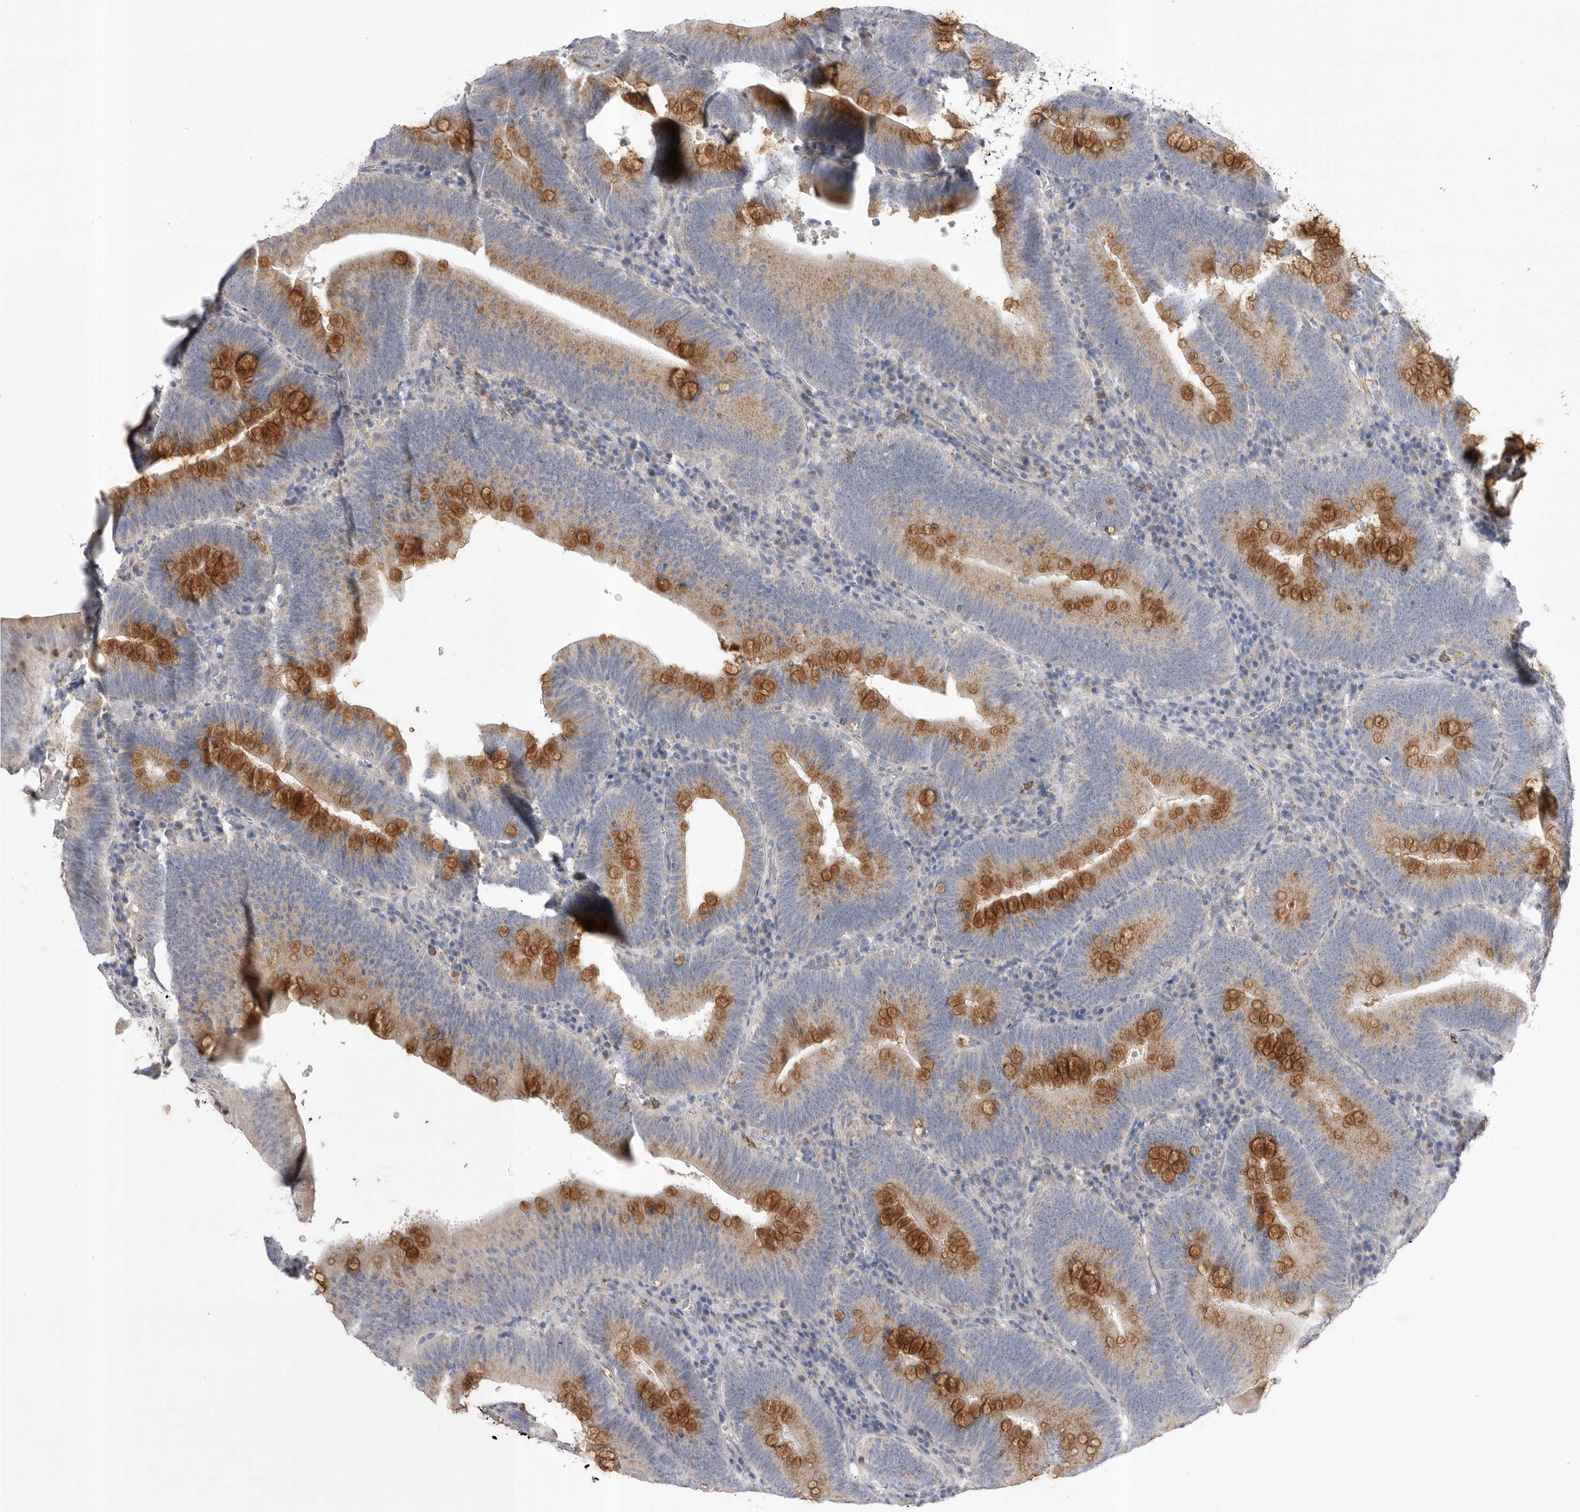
{"staining": {"intensity": "moderate", "quantity": ">75%", "location": "cytoplasmic/membranous"}, "tissue": "colorectal cancer", "cell_type": "Tumor cells", "image_type": "cancer", "snomed": [{"axis": "morphology", "description": "Normal tissue, NOS"}, {"axis": "topography", "description": "Colon"}], "caption": "Immunohistochemistry (IHC) (DAB) staining of colorectal cancer reveals moderate cytoplasmic/membranous protein staining in about >75% of tumor cells. (Stains: DAB in brown, nuclei in blue, Microscopy: brightfield microscopy at high magnification).", "gene": "CCDC126", "patient": {"sex": "female", "age": 82}}